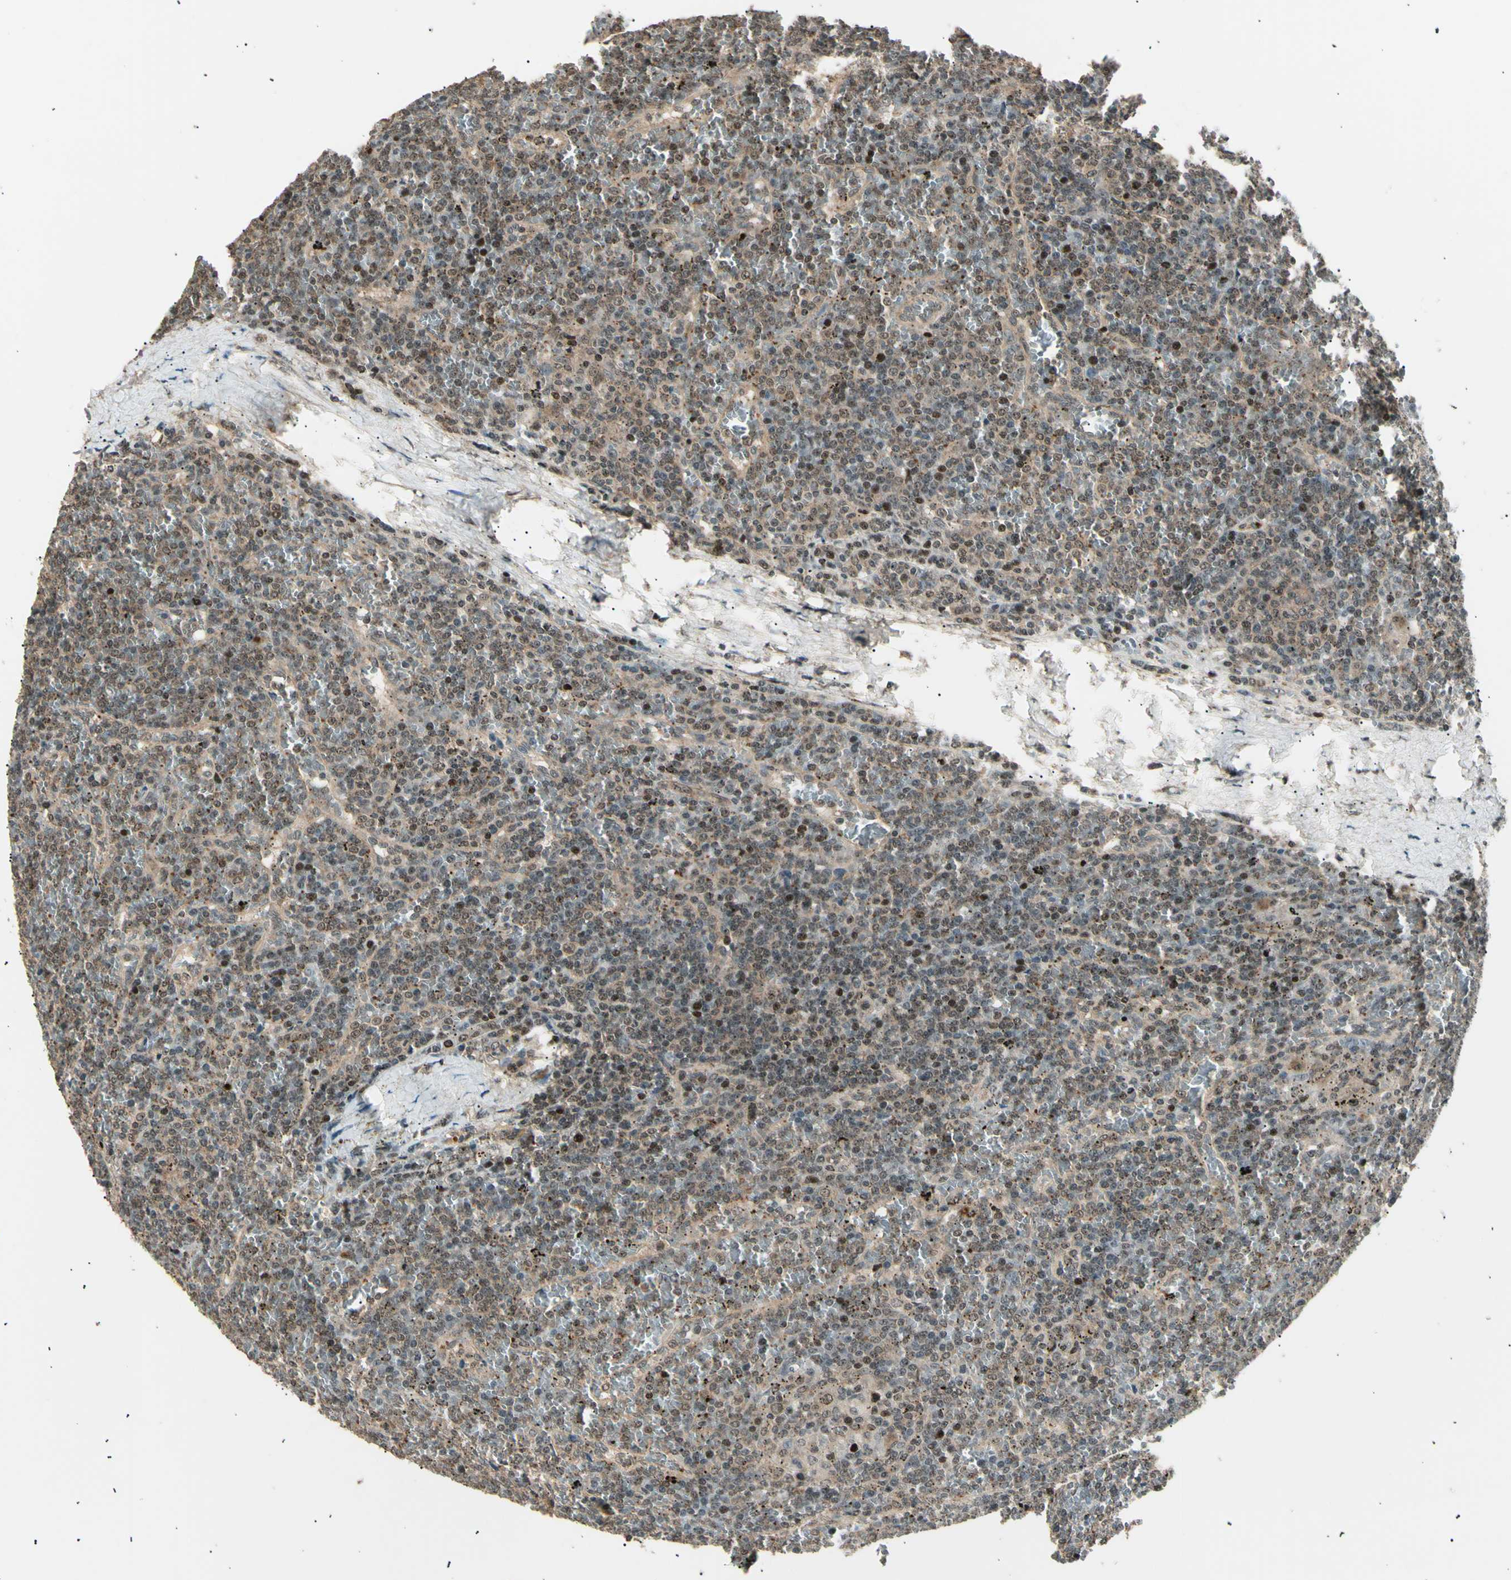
{"staining": {"intensity": "weak", "quantity": ">75%", "location": "cytoplasmic/membranous,nuclear"}, "tissue": "lymphoma", "cell_type": "Tumor cells", "image_type": "cancer", "snomed": [{"axis": "morphology", "description": "Malignant lymphoma, non-Hodgkin's type, Low grade"}, {"axis": "topography", "description": "Spleen"}], "caption": "DAB immunohistochemical staining of human malignant lymphoma, non-Hodgkin's type (low-grade) demonstrates weak cytoplasmic/membranous and nuclear protein staining in approximately >75% of tumor cells.", "gene": "NUAK2", "patient": {"sex": "female", "age": 19}}